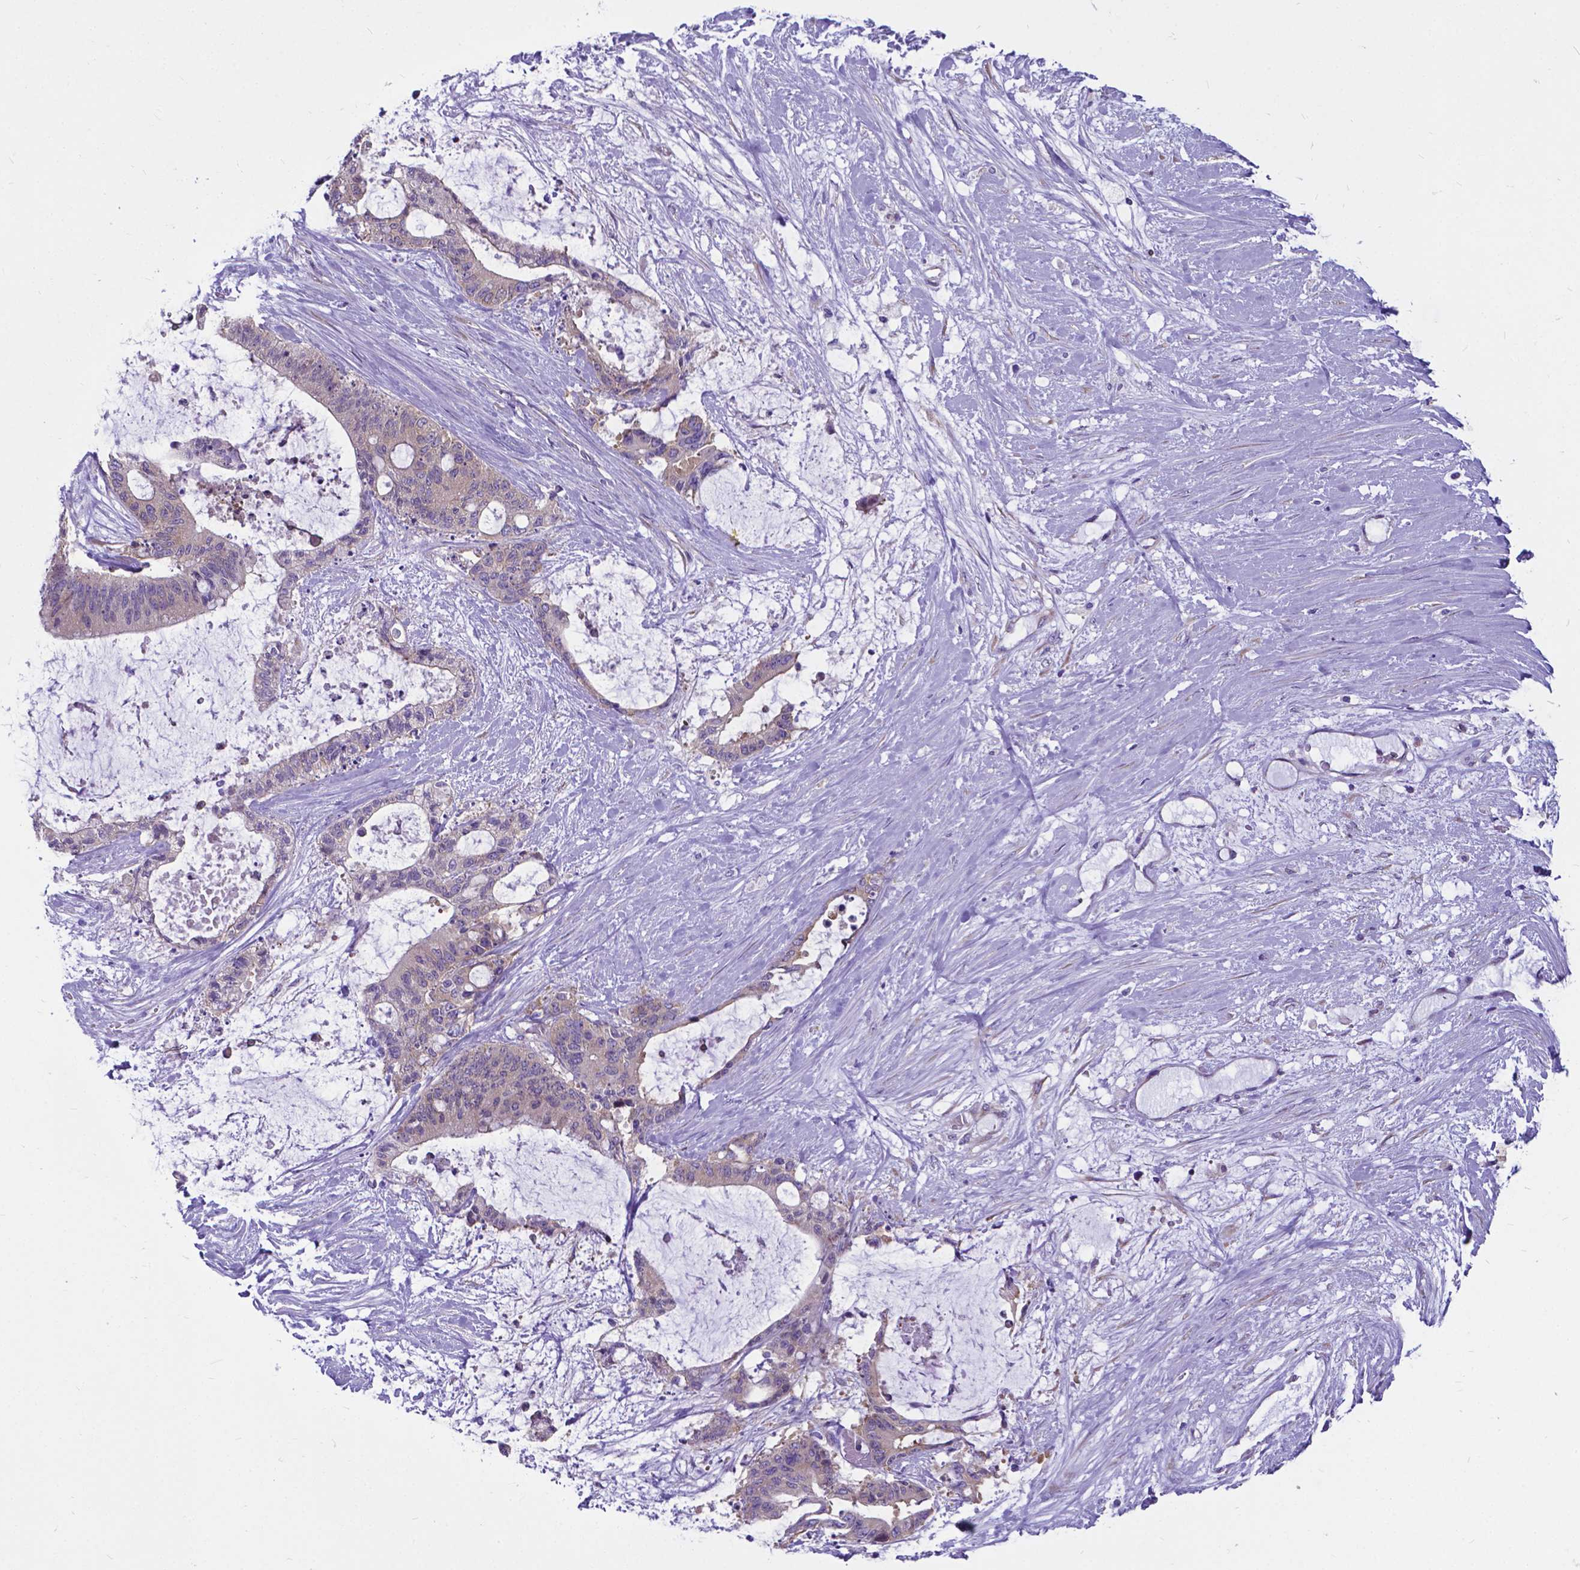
{"staining": {"intensity": "weak", "quantity": ">75%", "location": "cytoplasmic/membranous"}, "tissue": "liver cancer", "cell_type": "Tumor cells", "image_type": "cancer", "snomed": [{"axis": "morphology", "description": "Normal tissue, NOS"}, {"axis": "morphology", "description": "Cholangiocarcinoma"}, {"axis": "topography", "description": "Liver"}, {"axis": "topography", "description": "Peripheral nerve tissue"}], "caption": "Weak cytoplasmic/membranous expression for a protein is identified in about >75% of tumor cells of liver cancer using immunohistochemistry (IHC).", "gene": "RPL6", "patient": {"sex": "female", "age": 73}}